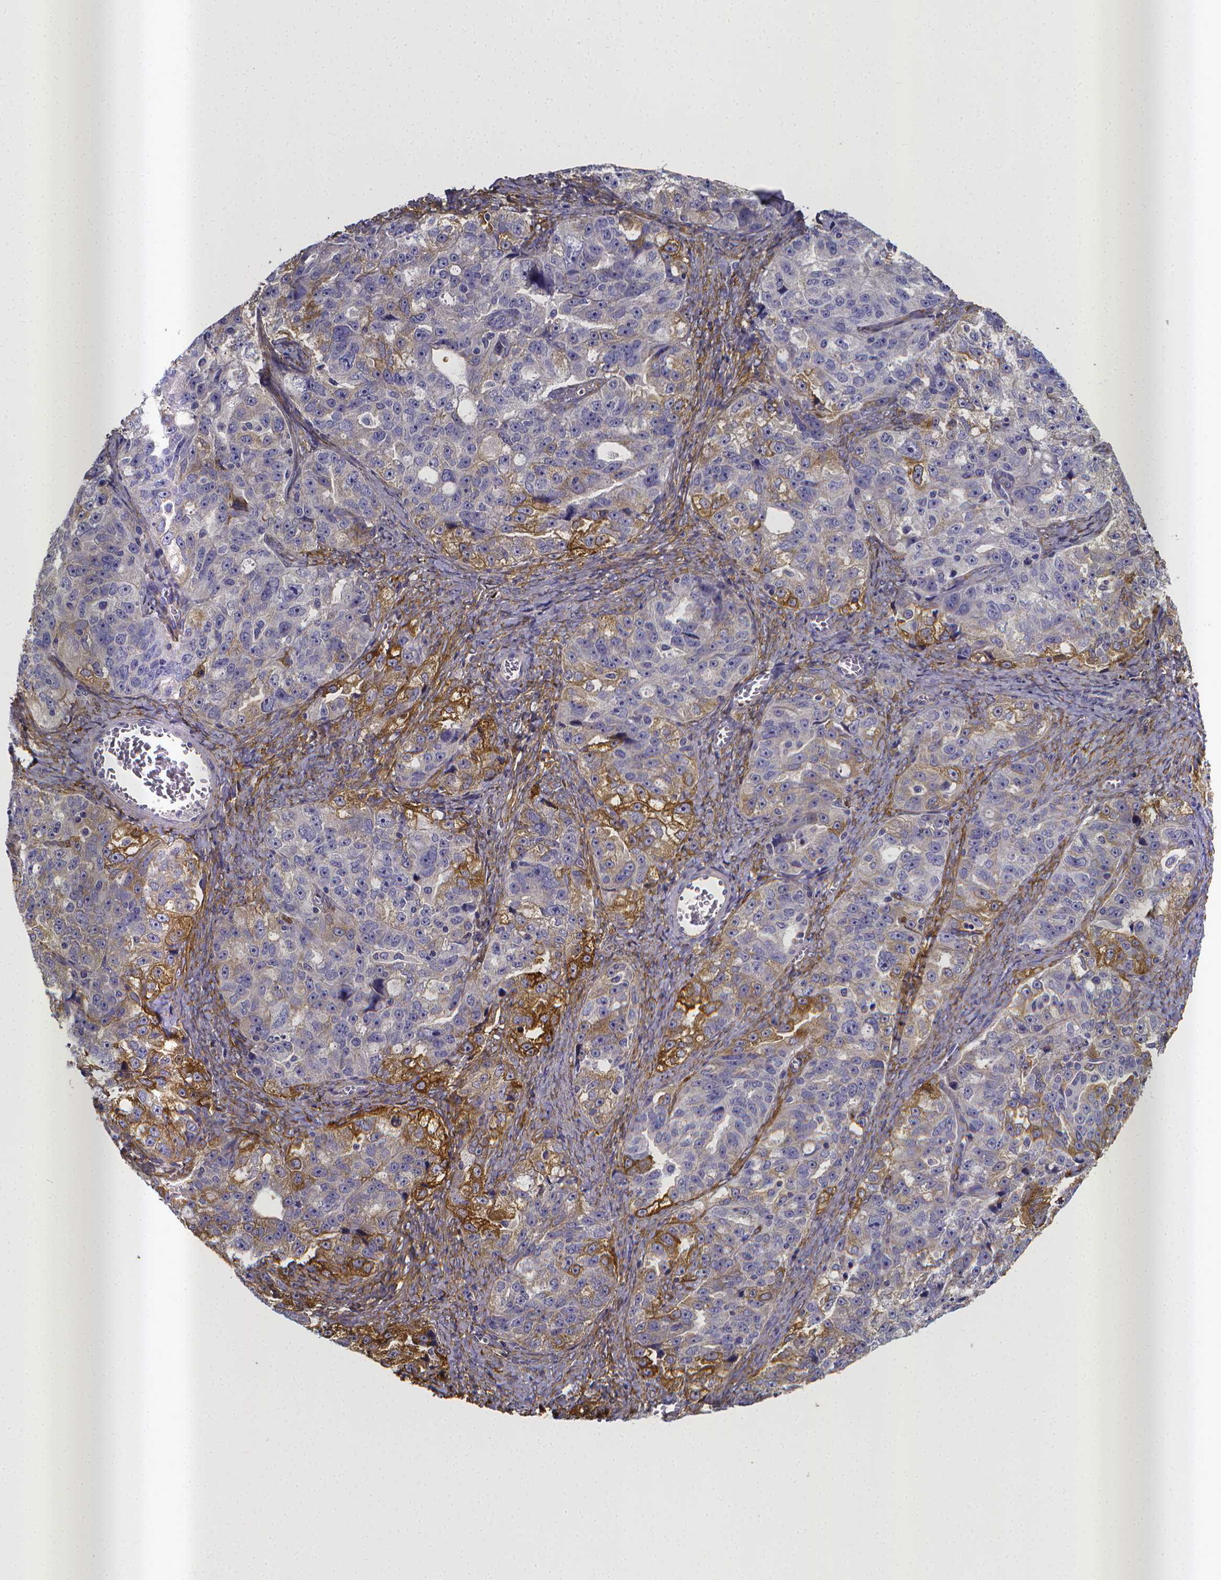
{"staining": {"intensity": "moderate", "quantity": "<25%", "location": "cytoplasmic/membranous"}, "tissue": "ovarian cancer", "cell_type": "Tumor cells", "image_type": "cancer", "snomed": [{"axis": "morphology", "description": "Cystadenocarcinoma, serous, NOS"}, {"axis": "topography", "description": "Ovary"}], "caption": "This is a histology image of immunohistochemistry staining of serous cystadenocarcinoma (ovarian), which shows moderate expression in the cytoplasmic/membranous of tumor cells.", "gene": "RERG", "patient": {"sex": "female", "age": 51}}